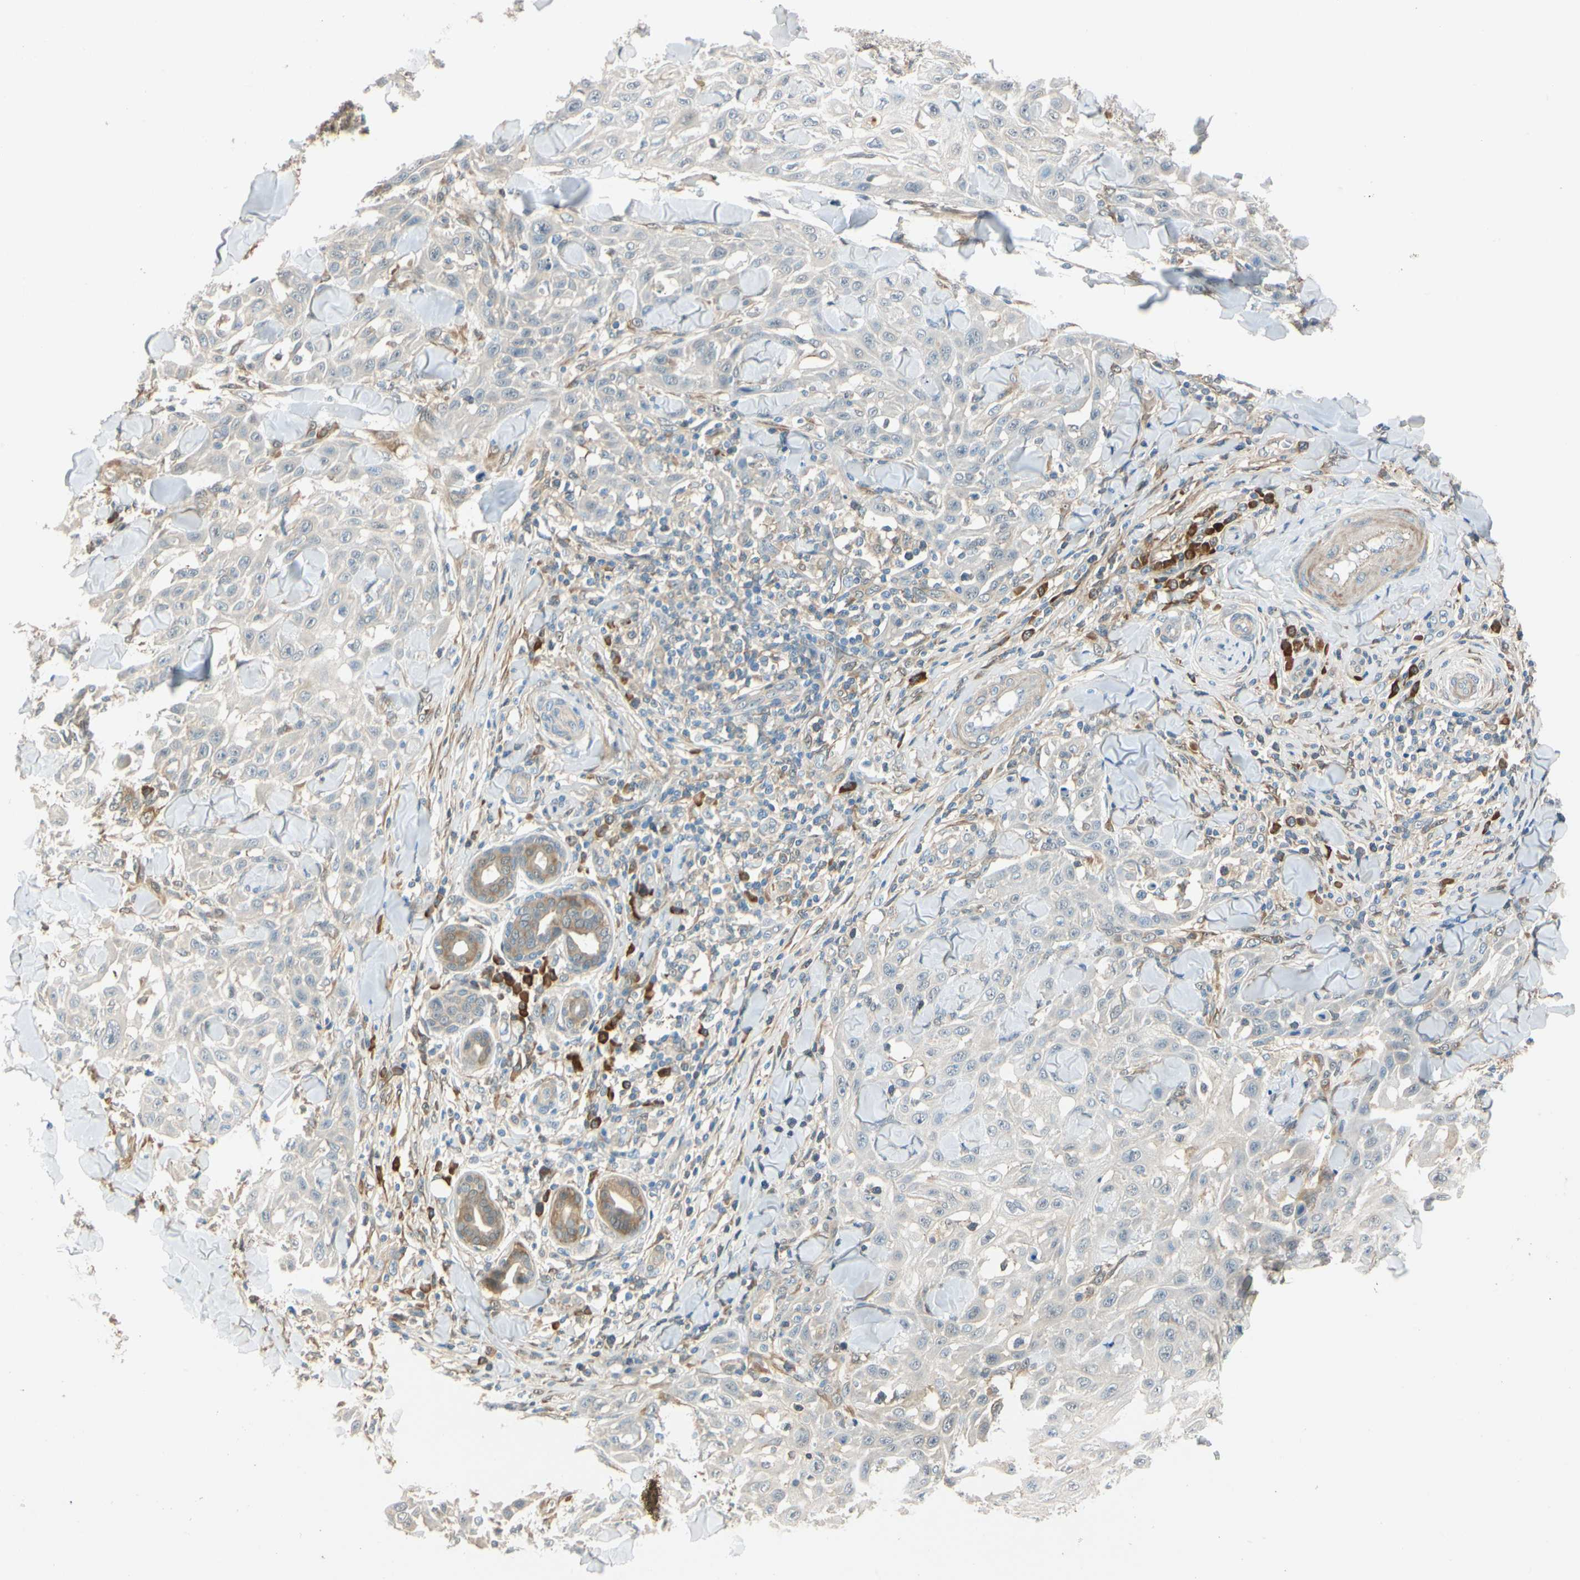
{"staining": {"intensity": "weak", "quantity": ">75%", "location": "cytoplasmic/membranous"}, "tissue": "skin cancer", "cell_type": "Tumor cells", "image_type": "cancer", "snomed": [{"axis": "morphology", "description": "Squamous cell carcinoma, NOS"}, {"axis": "topography", "description": "Skin"}], "caption": "A brown stain highlights weak cytoplasmic/membranous positivity of a protein in human skin squamous cell carcinoma tumor cells. The protein is stained brown, and the nuclei are stained in blue (DAB IHC with brightfield microscopy, high magnification).", "gene": "WIPI1", "patient": {"sex": "male", "age": 24}}